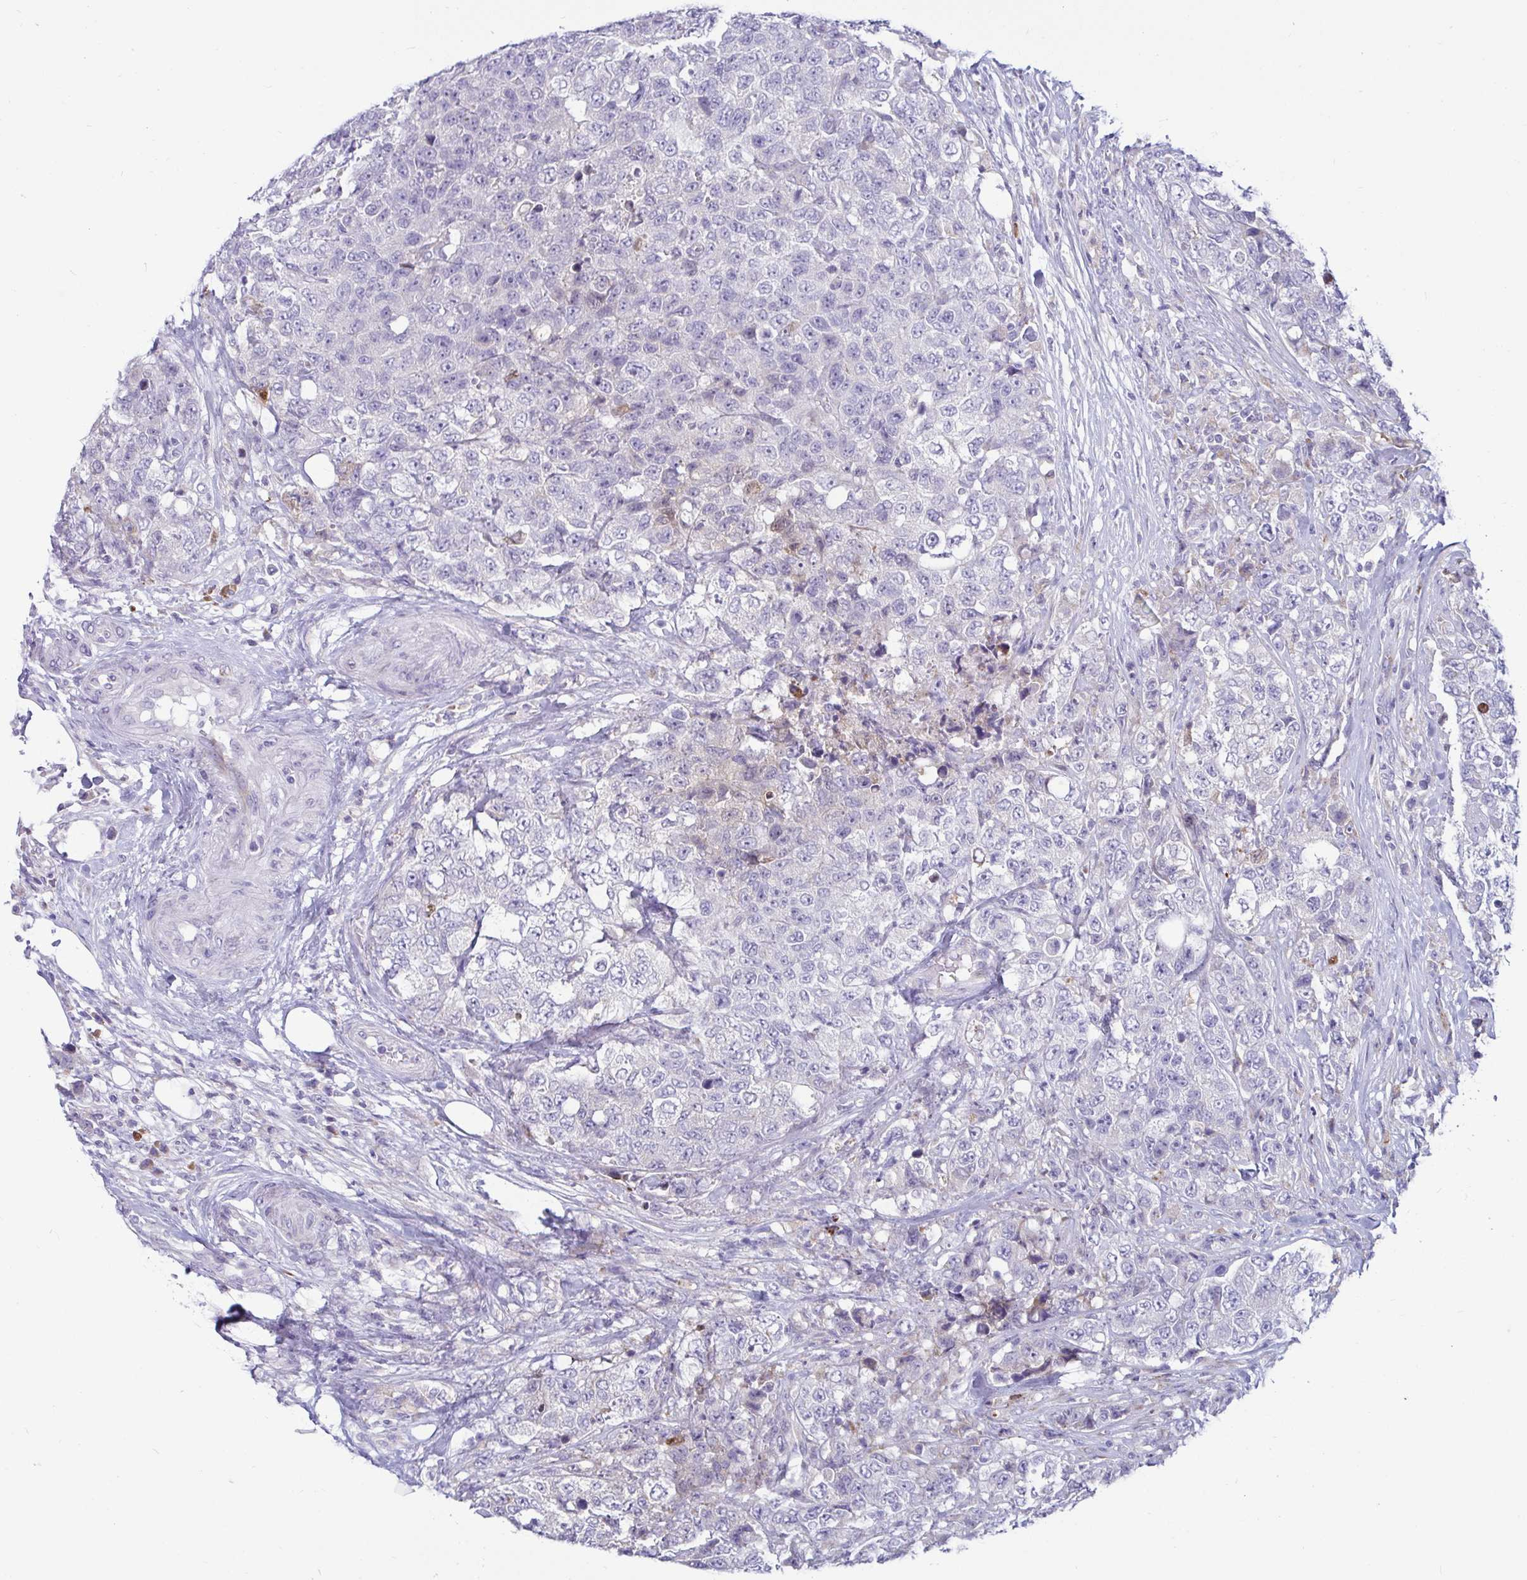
{"staining": {"intensity": "negative", "quantity": "none", "location": "none"}, "tissue": "urothelial cancer", "cell_type": "Tumor cells", "image_type": "cancer", "snomed": [{"axis": "morphology", "description": "Urothelial carcinoma, High grade"}, {"axis": "topography", "description": "Urinary bladder"}], "caption": "This is an IHC micrograph of human urothelial cancer. There is no staining in tumor cells.", "gene": "TFPI2", "patient": {"sex": "female", "age": 78}}